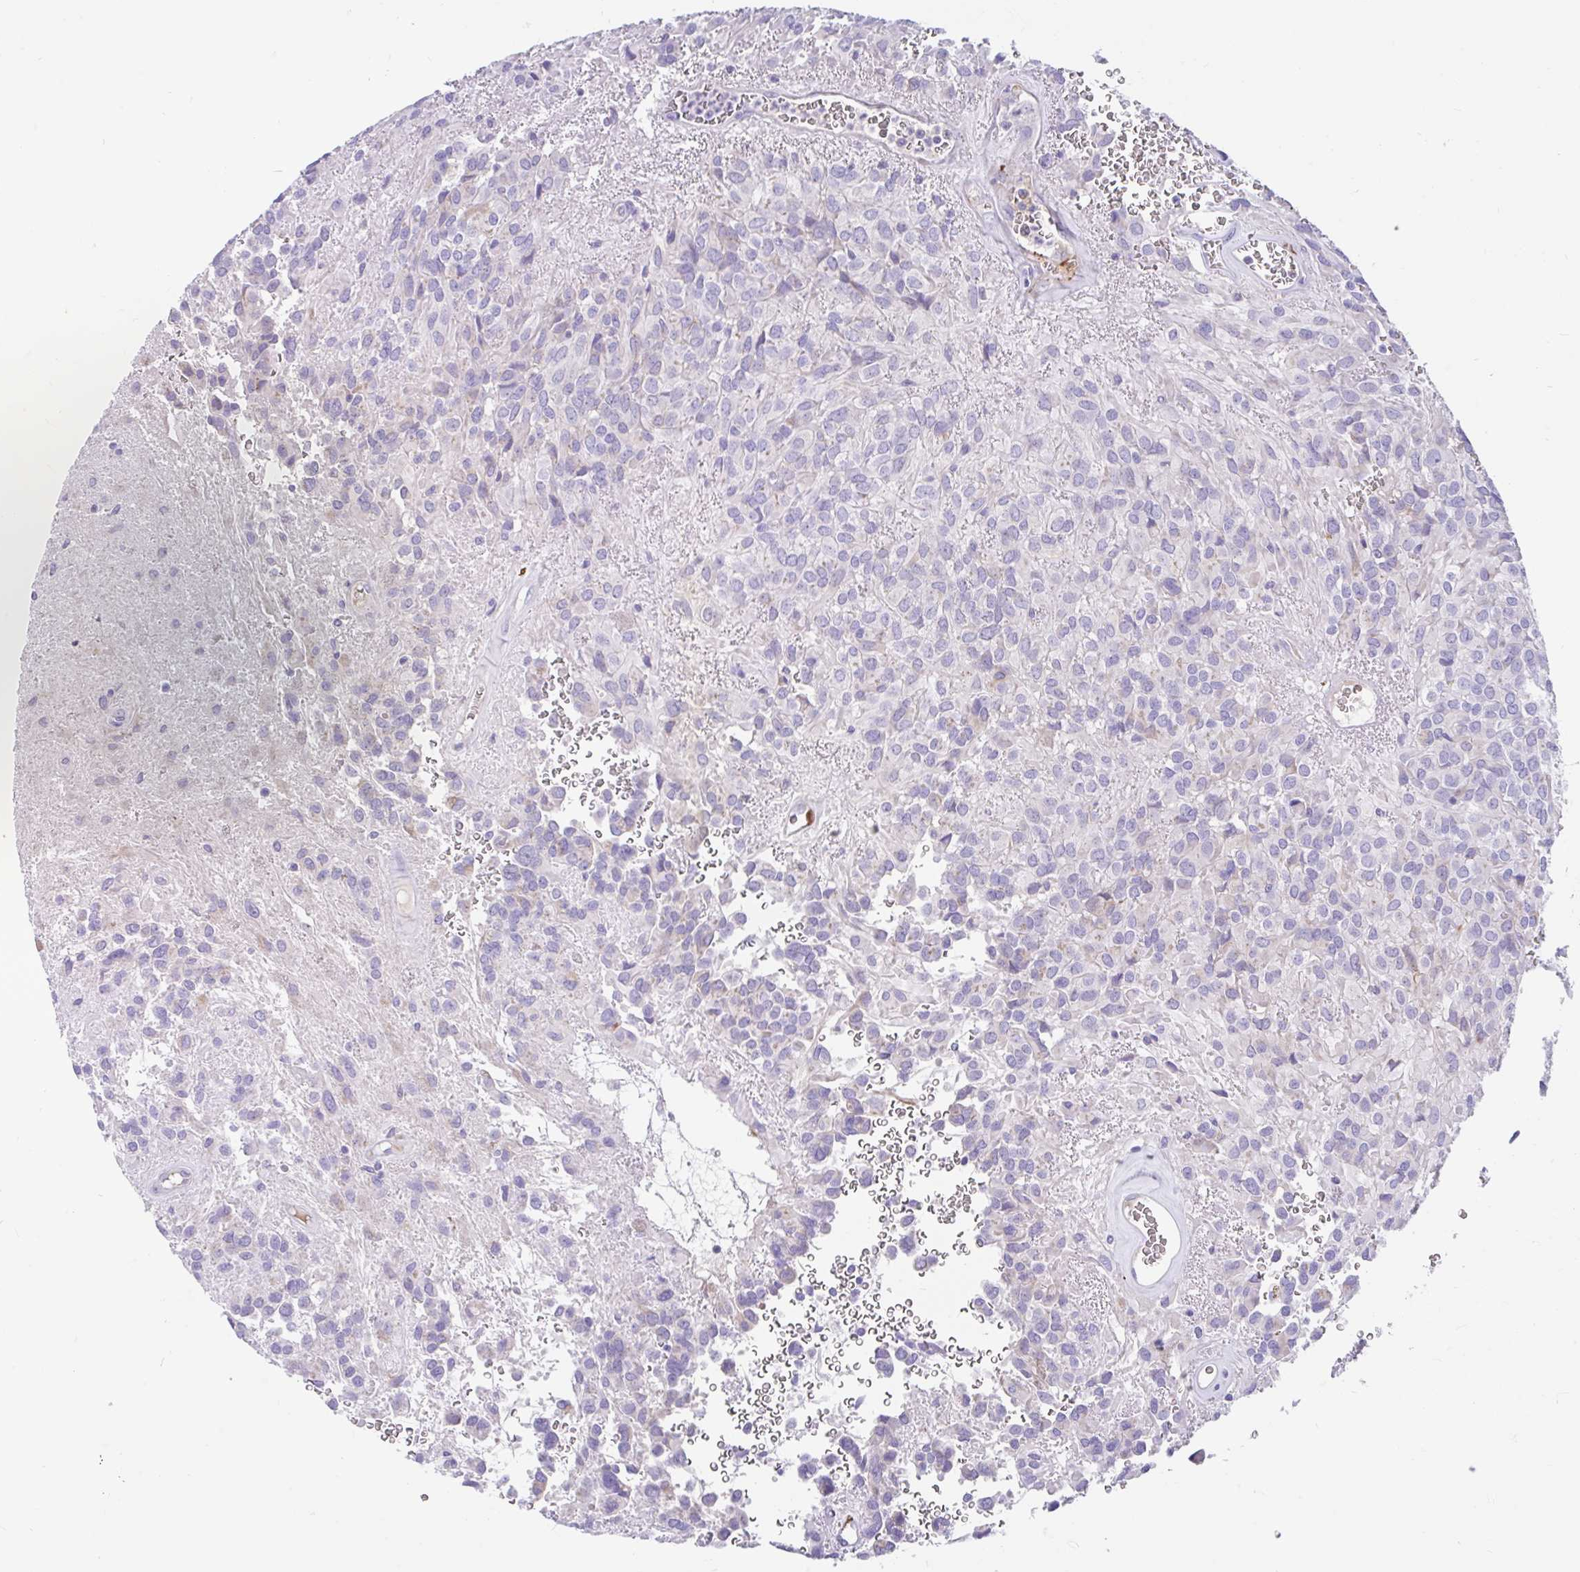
{"staining": {"intensity": "moderate", "quantity": "<25%", "location": "cytoplasmic/membranous"}, "tissue": "glioma", "cell_type": "Tumor cells", "image_type": "cancer", "snomed": [{"axis": "morphology", "description": "Glioma, malignant, Low grade"}, {"axis": "topography", "description": "Brain"}], "caption": "There is low levels of moderate cytoplasmic/membranous positivity in tumor cells of glioma, as demonstrated by immunohistochemical staining (brown color).", "gene": "CCSAP", "patient": {"sex": "male", "age": 56}}